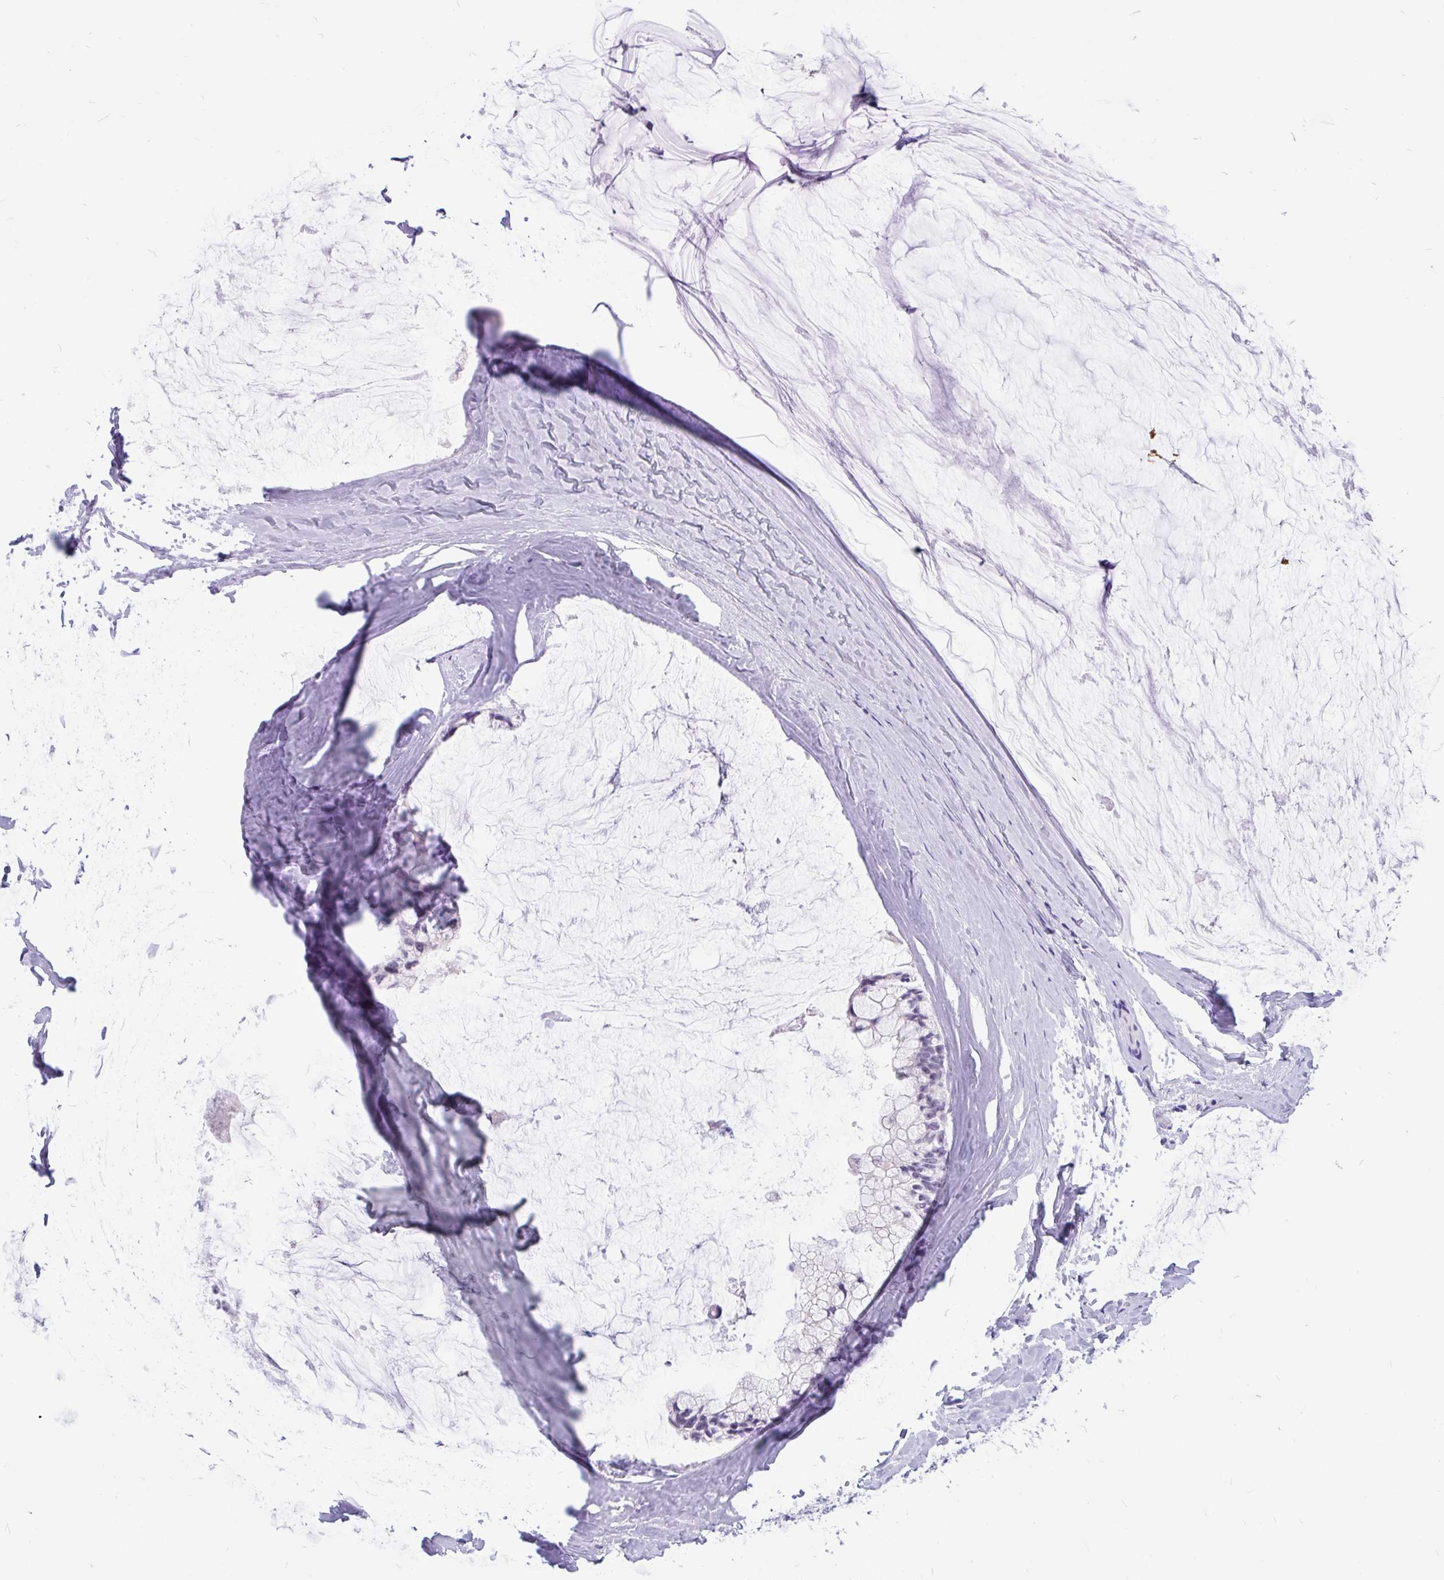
{"staining": {"intensity": "negative", "quantity": "none", "location": "none"}, "tissue": "ovarian cancer", "cell_type": "Tumor cells", "image_type": "cancer", "snomed": [{"axis": "morphology", "description": "Cystadenocarcinoma, mucinous, NOS"}, {"axis": "topography", "description": "Ovary"}], "caption": "DAB immunohistochemical staining of ovarian cancer shows no significant positivity in tumor cells.", "gene": "SCGB1A1", "patient": {"sex": "female", "age": 39}}